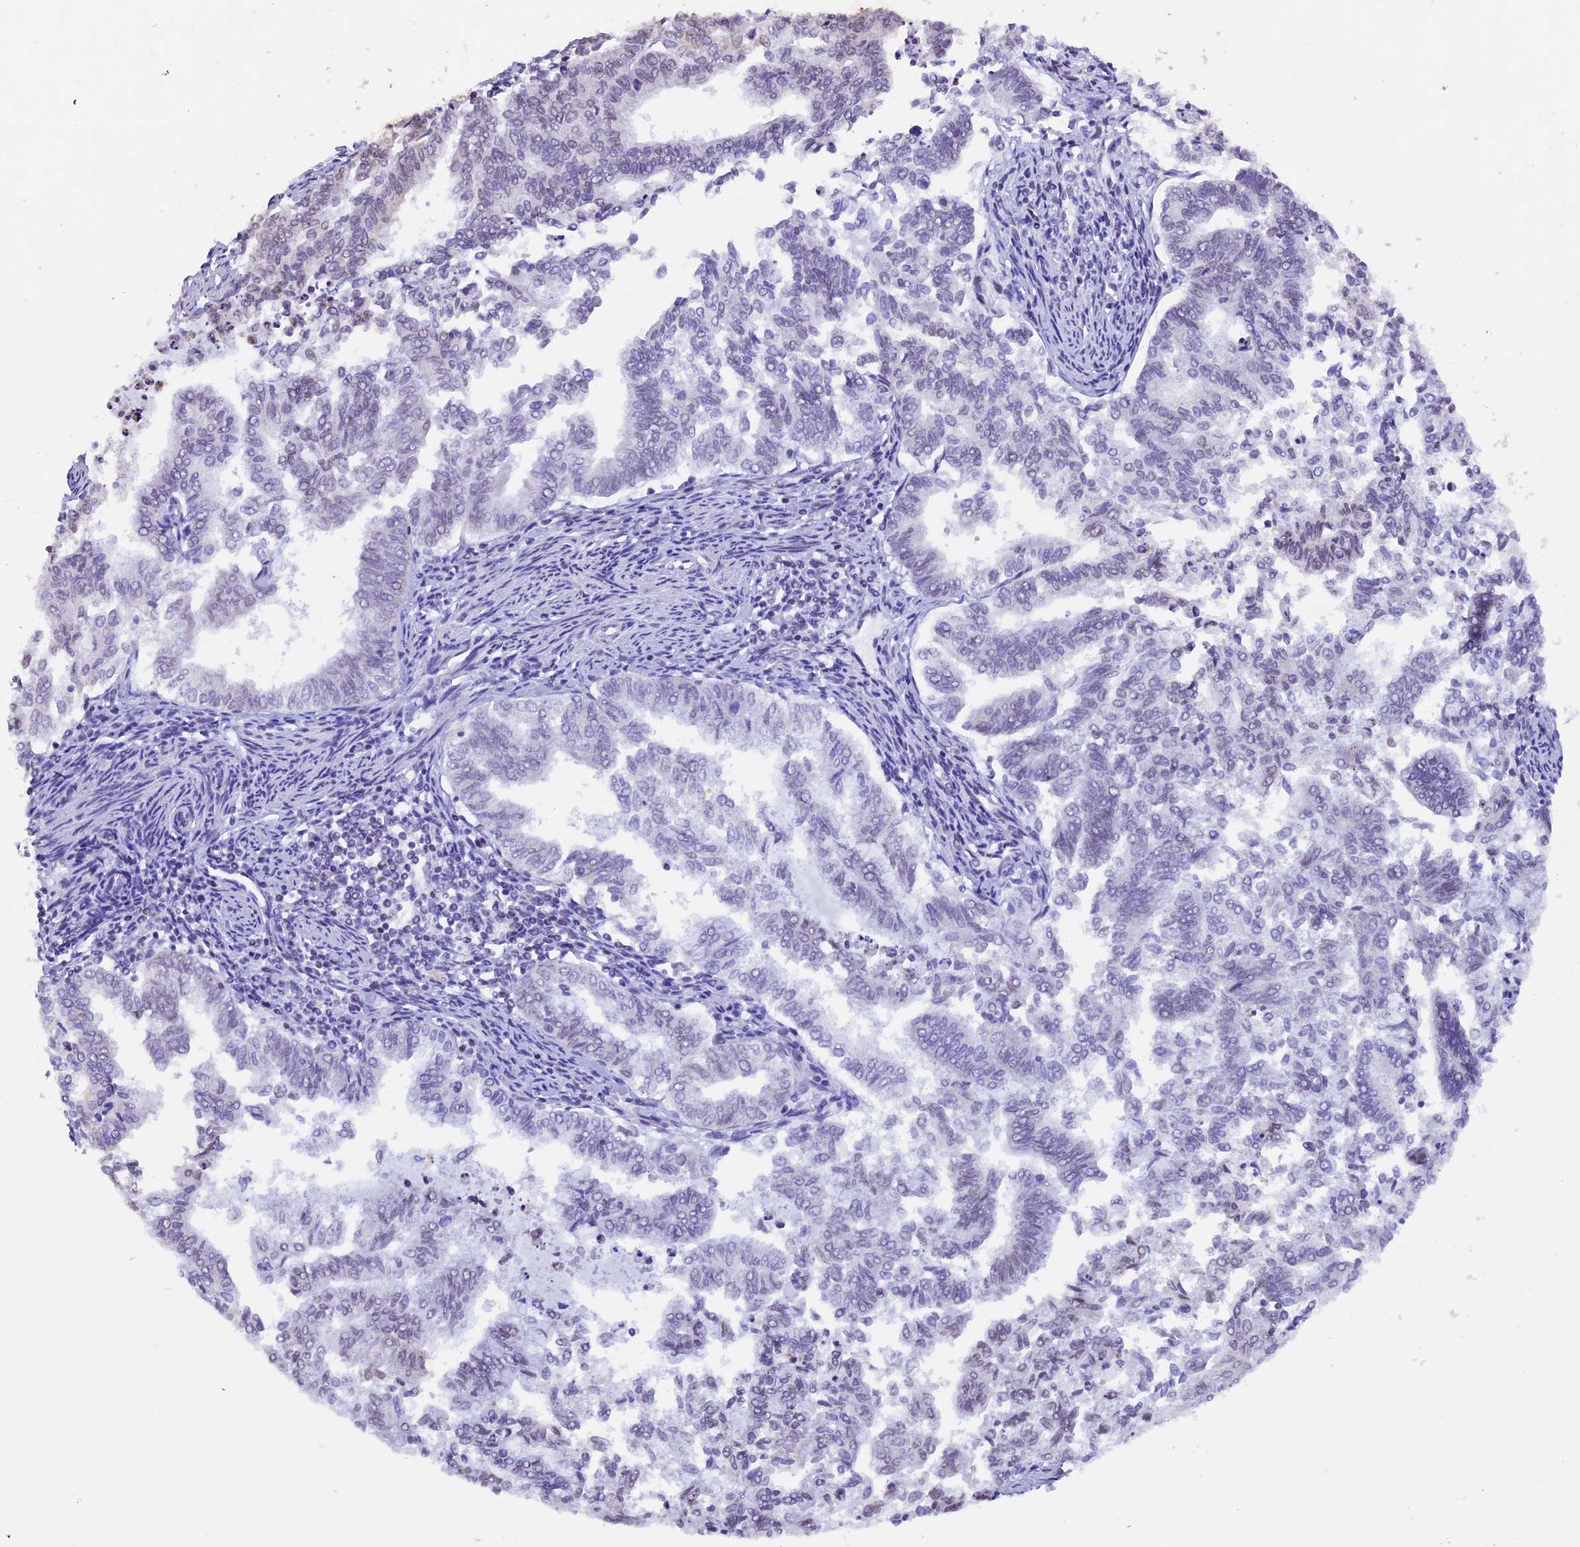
{"staining": {"intensity": "negative", "quantity": "none", "location": "none"}, "tissue": "endometrial cancer", "cell_type": "Tumor cells", "image_type": "cancer", "snomed": [{"axis": "morphology", "description": "Adenocarcinoma, NOS"}, {"axis": "topography", "description": "Endometrium"}], "caption": "DAB immunohistochemical staining of endometrial cancer reveals no significant staining in tumor cells.", "gene": "TFAM", "patient": {"sex": "female", "age": 79}}